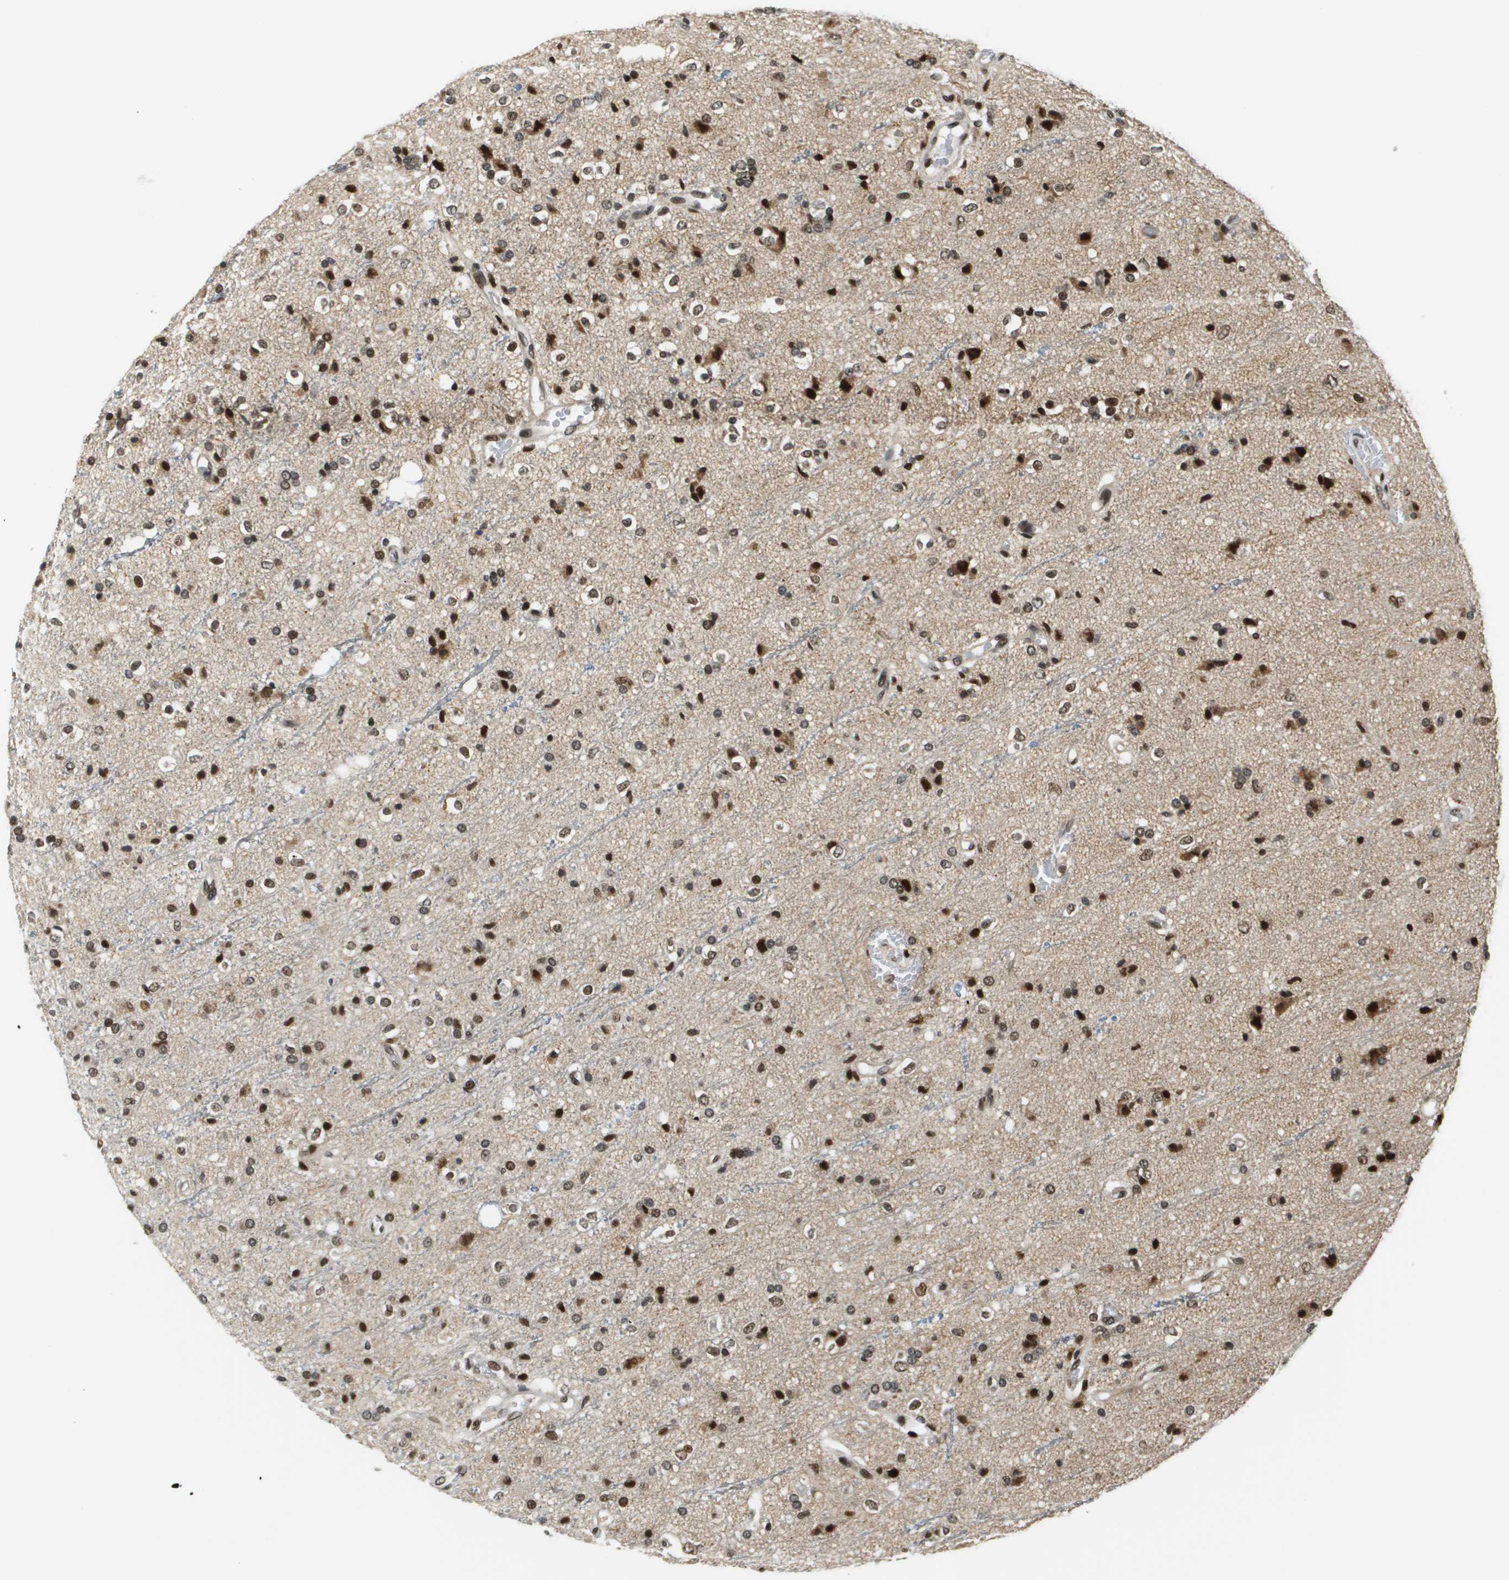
{"staining": {"intensity": "strong", "quantity": ">75%", "location": "nuclear"}, "tissue": "glioma", "cell_type": "Tumor cells", "image_type": "cancer", "snomed": [{"axis": "morphology", "description": "Glioma, malignant, High grade"}, {"axis": "topography", "description": "Brain"}], "caption": "Approximately >75% of tumor cells in high-grade glioma (malignant) demonstrate strong nuclear protein expression as visualized by brown immunohistochemical staining.", "gene": "RECQL4", "patient": {"sex": "male", "age": 47}}